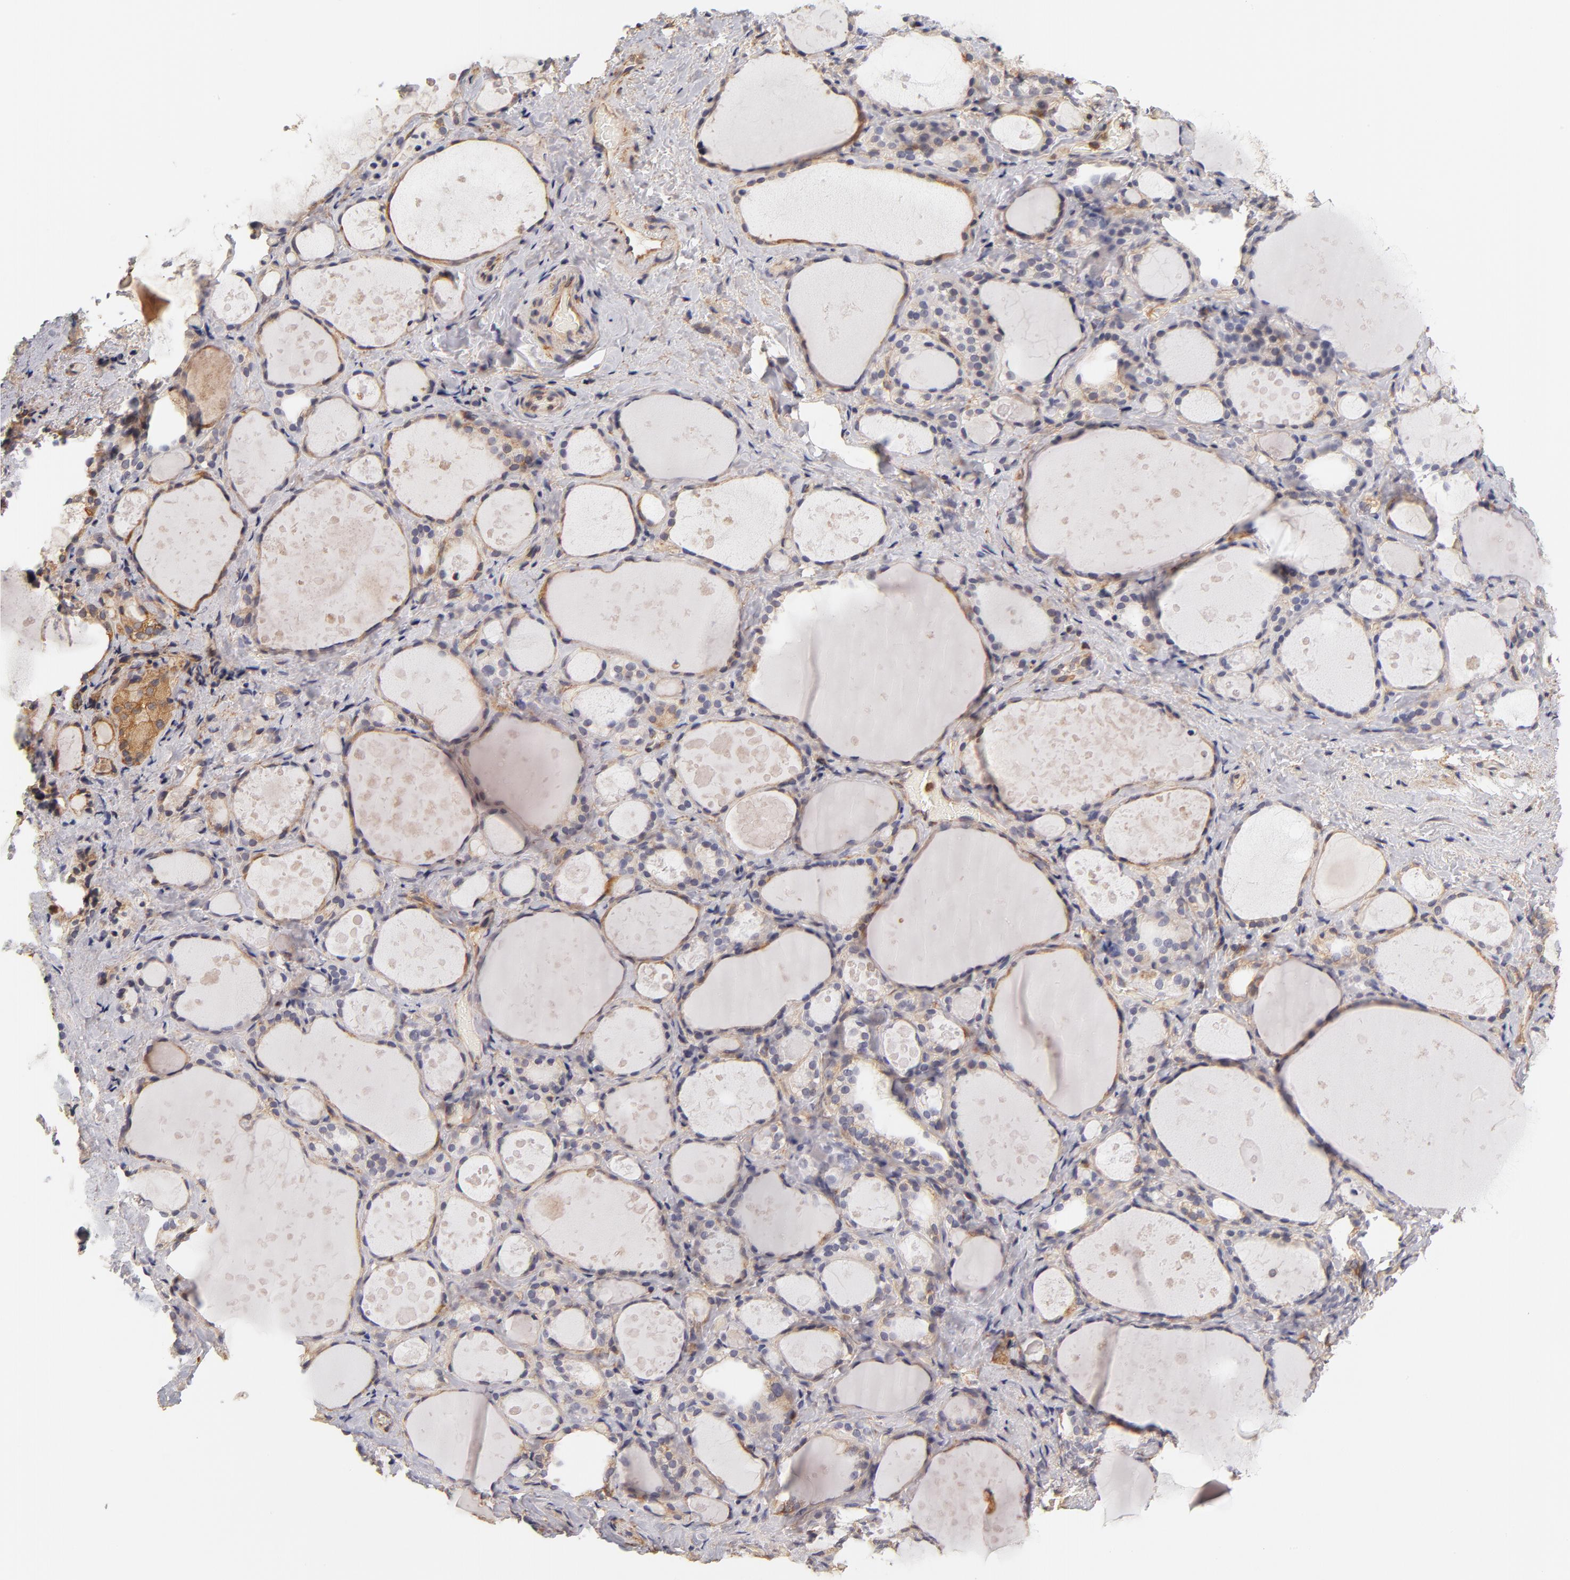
{"staining": {"intensity": "moderate", "quantity": ">75%", "location": "cytoplasmic/membranous"}, "tissue": "thyroid gland", "cell_type": "Glandular cells", "image_type": "normal", "snomed": [{"axis": "morphology", "description": "Normal tissue, NOS"}, {"axis": "topography", "description": "Thyroid gland"}], "caption": "Brown immunohistochemical staining in benign human thyroid gland displays moderate cytoplasmic/membranous expression in approximately >75% of glandular cells.", "gene": "FCMR", "patient": {"sex": "female", "age": 75}}